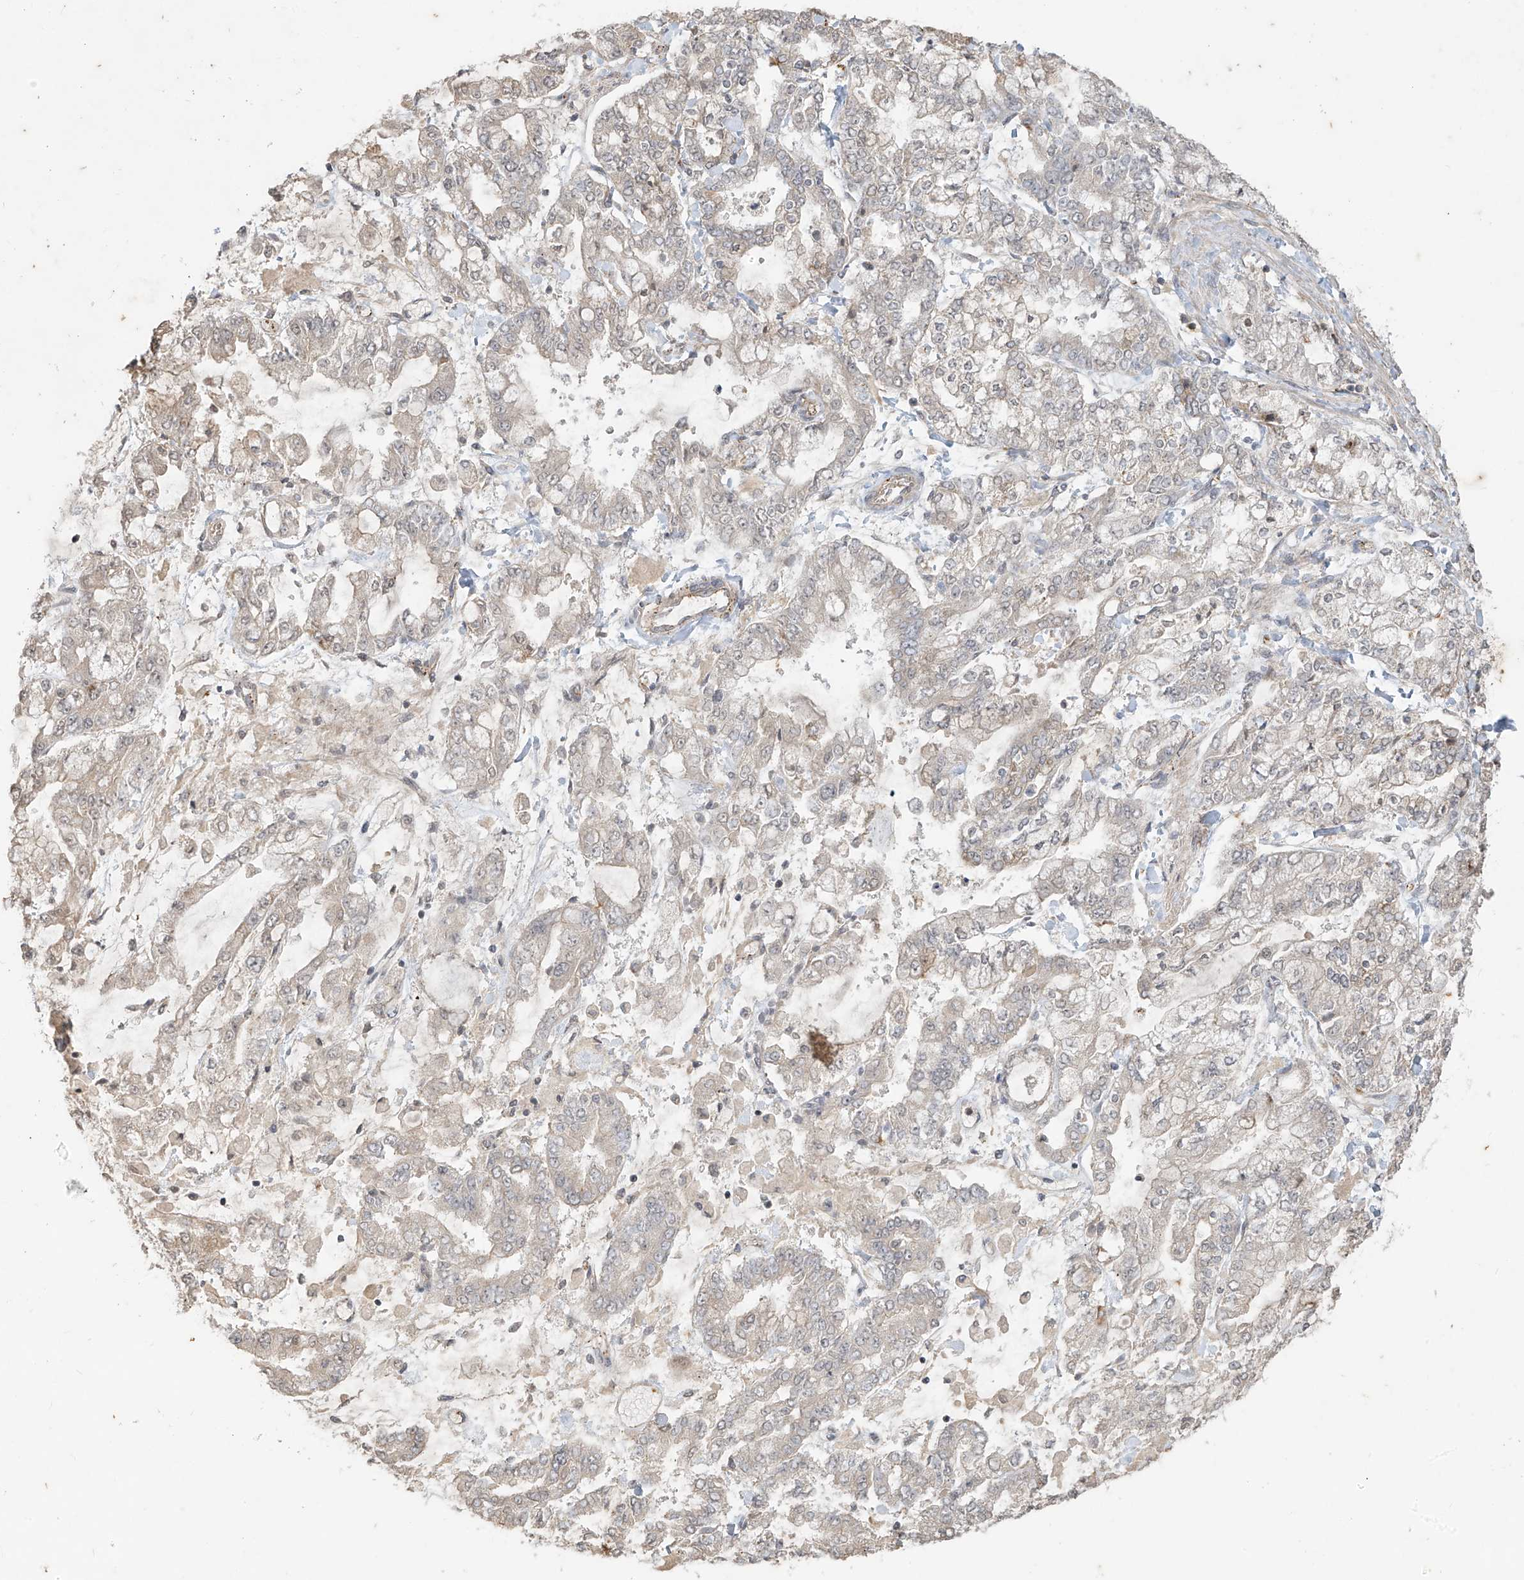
{"staining": {"intensity": "weak", "quantity": ">75%", "location": "cytoplasmic/membranous"}, "tissue": "stomach cancer", "cell_type": "Tumor cells", "image_type": "cancer", "snomed": [{"axis": "morphology", "description": "Normal tissue, NOS"}, {"axis": "morphology", "description": "Adenocarcinoma, NOS"}, {"axis": "topography", "description": "Stomach, upper"}, {"axis": "topography", "description": "Stomach"}], "caption": "A low amount of weak cytoplasmic/membranous positivity is identified in about >75% of tumor cells in stomach cancer tissue.", "gene": "DGKQ", "patient": {"sex": "male", "age": 76}}